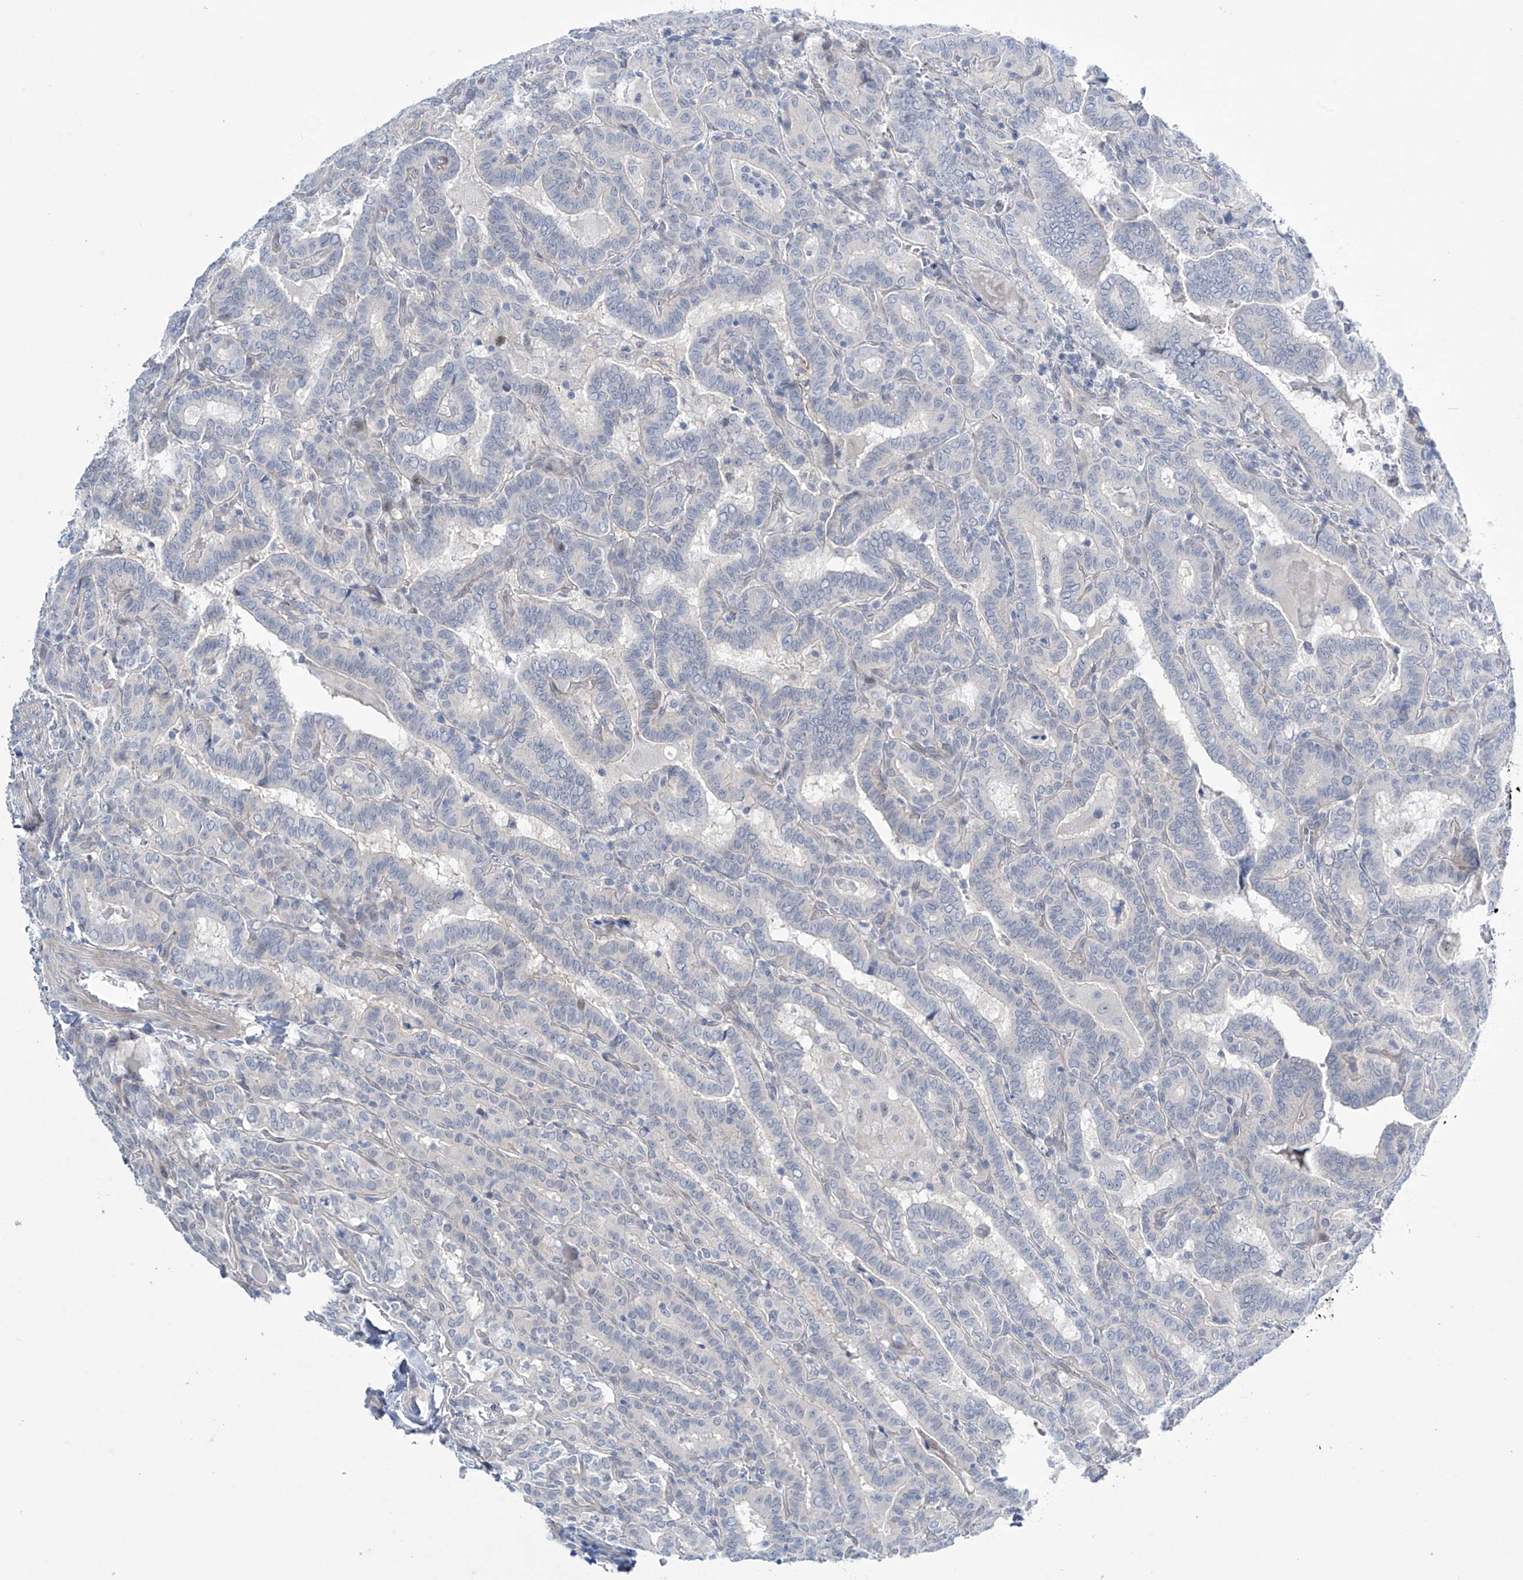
{"staining": {"intensity": "negative", "quantity": "none", "location": "none"}, "tissue": "thyroid cancer", "cell_type": "Tumor cells", "image_type": "cancer", "snomed": [{"axis": "morphology", "description": "Papillary adenocarcinoma, NOS"}, {"axis": "topography", "description": "Thyroid gland"}], "caption": "Thyroid cancer (papillary adenocarcinoma) was stained to show a protein in brown. There is no significant expression in tumor cells.", "gene": "TRIM60", "patient": {"sex": "female", "age": 72}}